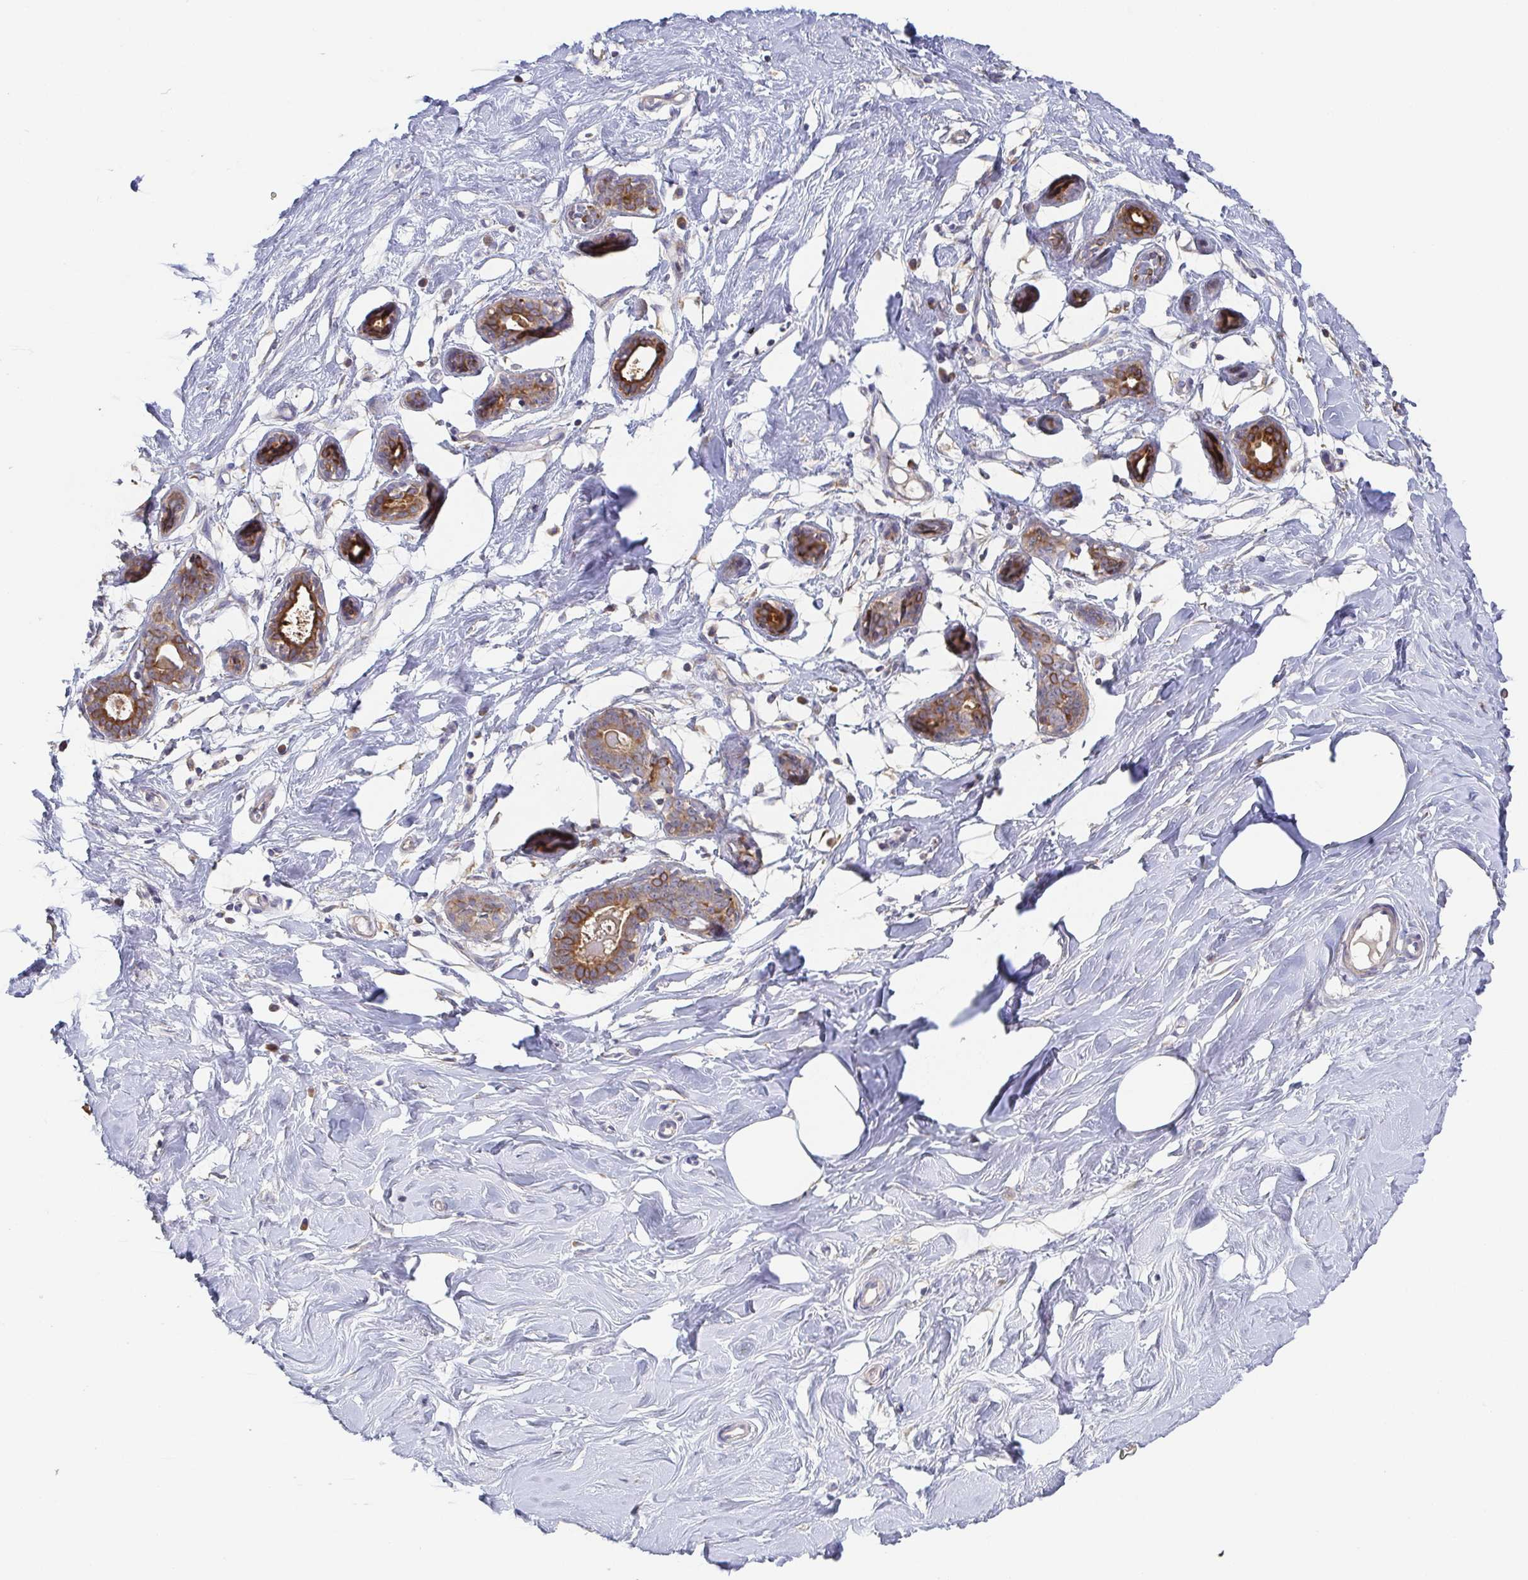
{"staining": {"intensity": "negative", "quantity": "none", "location": "none"}, "tissue": "breast", "cell_type": "Adipocytes", "image_type": "normal", "snomed": [{"axis": "morphology", "description": "Normal tissue, NOS"}, {"axis": "topography", "description": "Breast"}], "caption": "An image of breast stained for a protein displays no brown staining in adipocytes. (Immunohistochemistry, brightfield microscopy, high magnification).", "gene": "TUFT1", "patient": {"sex": "female", "age": 27}}